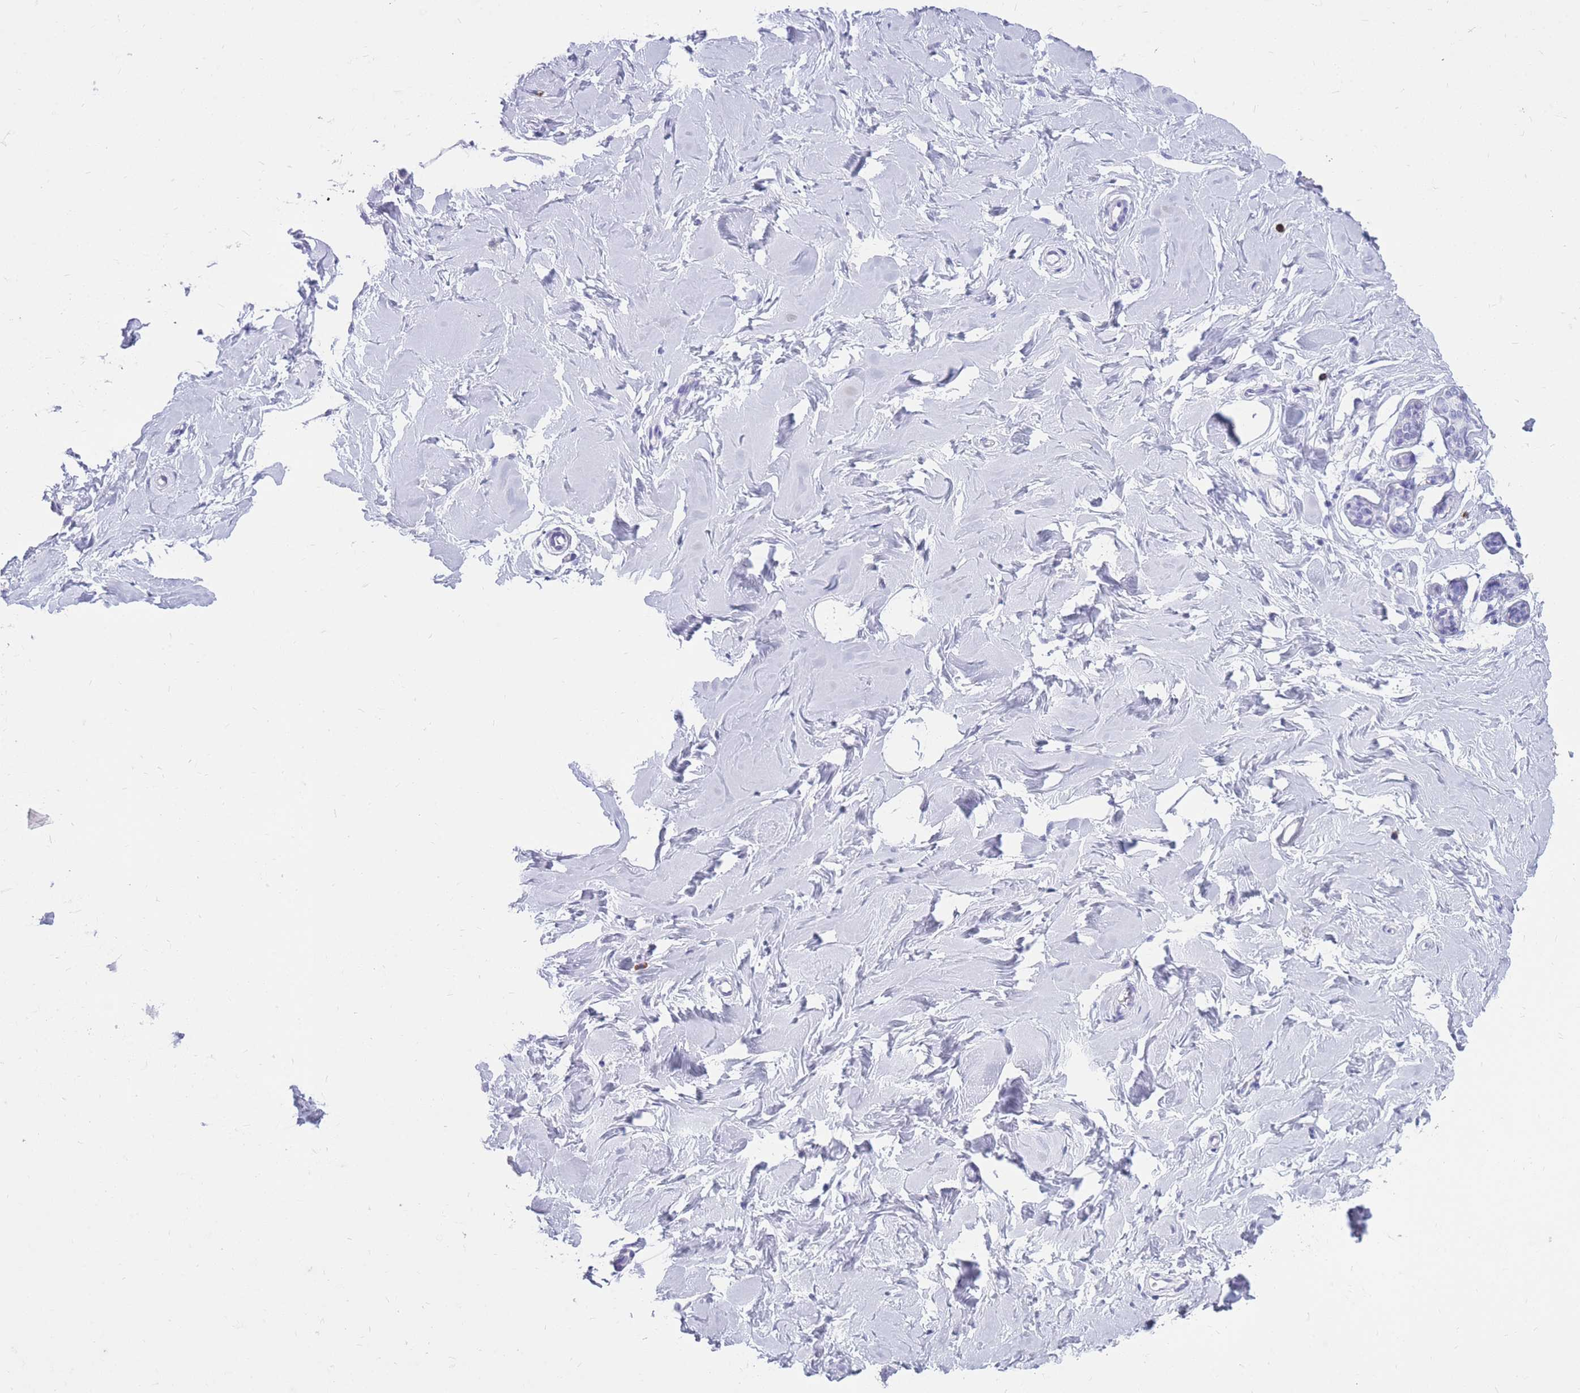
{"staining": {"intensity": "negative", "quantity": "none", "location": "none"}, "tissue": "breast", "cell_type": "Adipocytes", "image_type": "normal", "snomed": [{"axis": "morphology", "description": "Normal tissue, NOS"}, {"axis": "topography", "description": "Breast"}], "caption": "This histopathology image is of normal breast stained with IHC to label a protein in brown with the nuclei are counter-stained blue. There is no expression in adipocytes. Nuclei are stained in blue.", "gene": "ZFP37", "patient": {"sex": "female", "age": 23}}